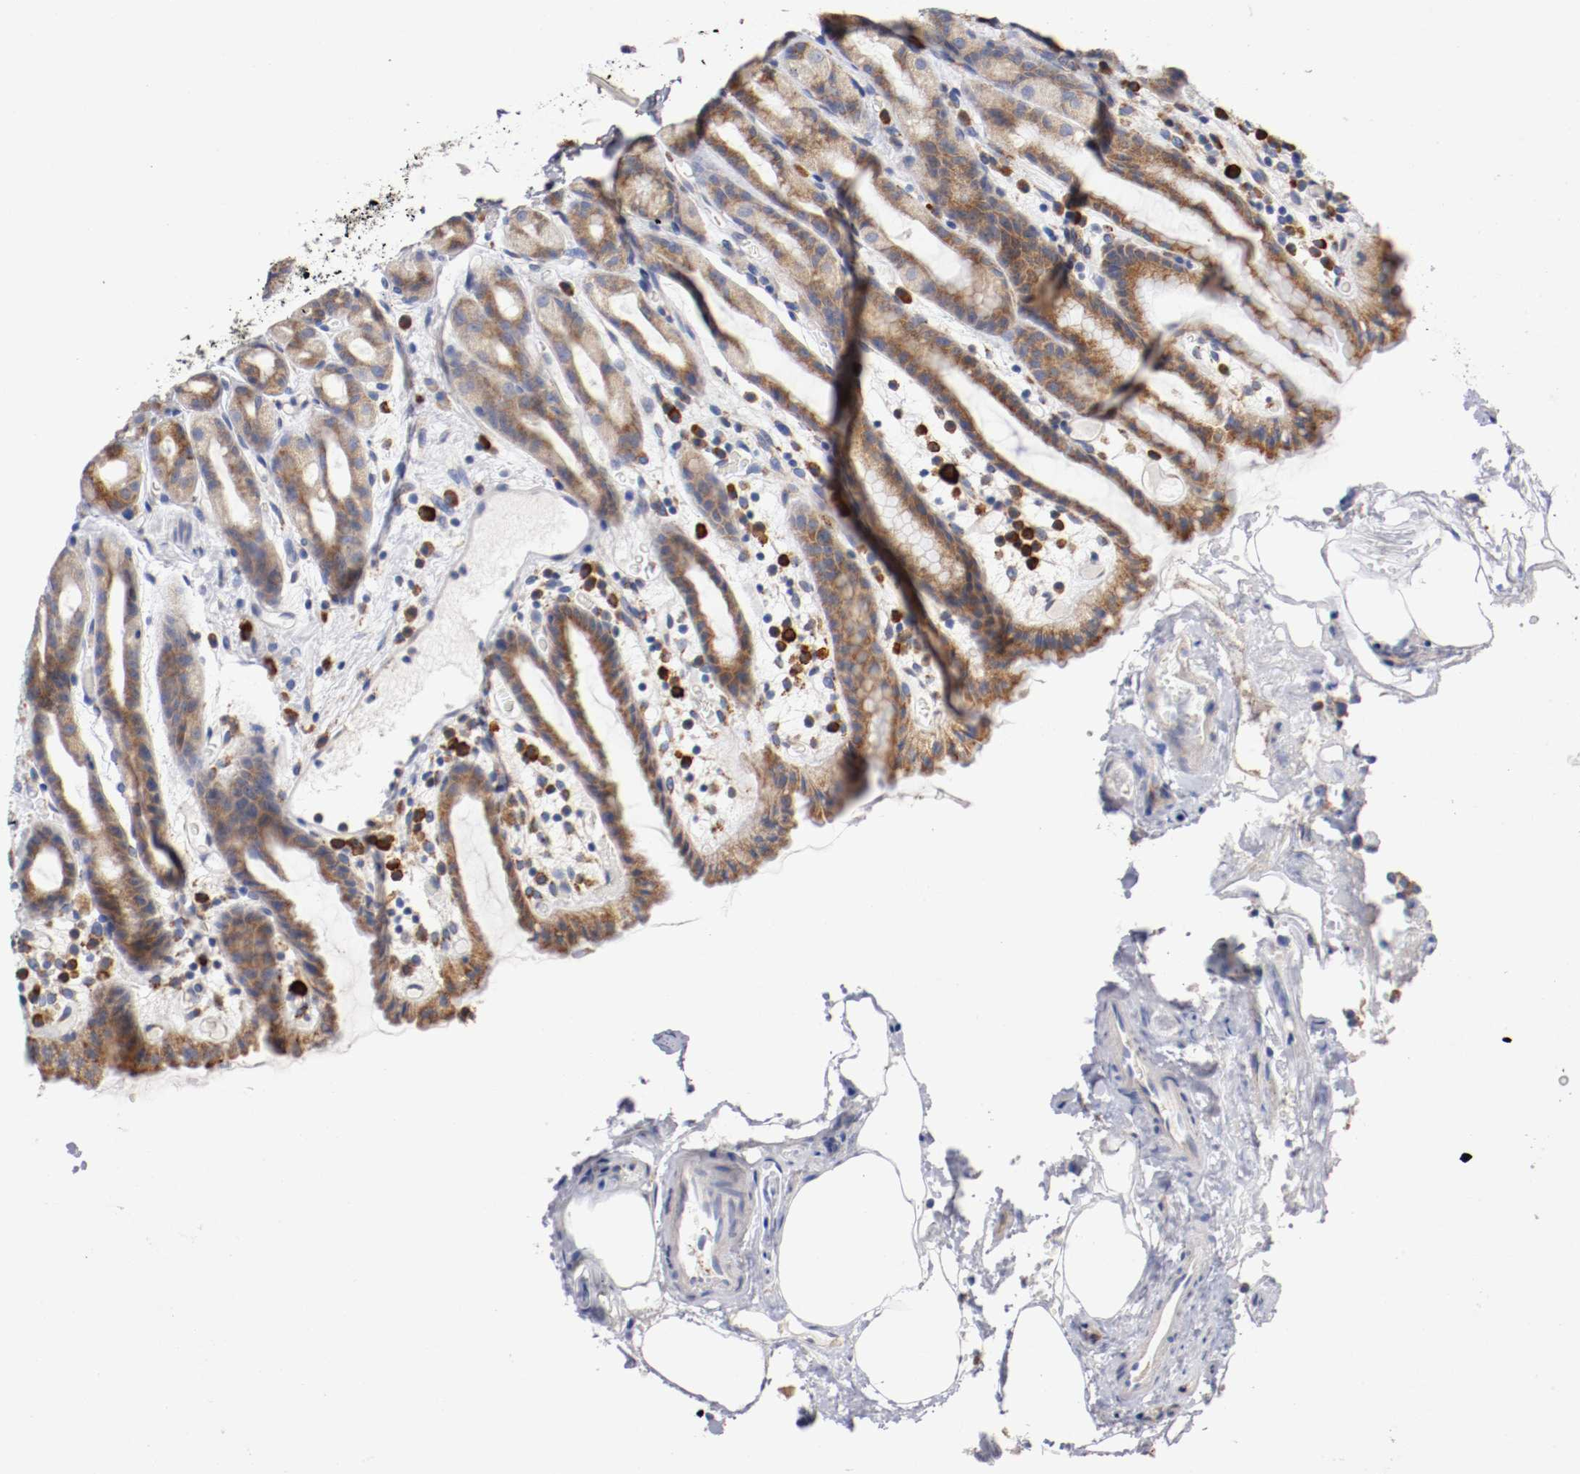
{"staining": {"intensity": "strong", "quantity": "25%-75%", "location": "cytoplasmic/membranous"}, "tissue": "stomach", "cell_type": "Glandular cells", "image_type": "normal", "snomed": [{"axis": "morphology", "description": "Normal tissue, NOS"}, {"axis": "topography", "description": "Stomach, upper"}], "caption": "IHC histopathology image of unremarkable stomach: human stomach stained using IHC displays high levels of strong protein expression localized specifically in the cytoplasmic/membranous of glandular cells, appearing as a cytoplasmic/membranous brown color.", "gene": "TRAF2", "patient": {"sex": "male", "age": 68}}